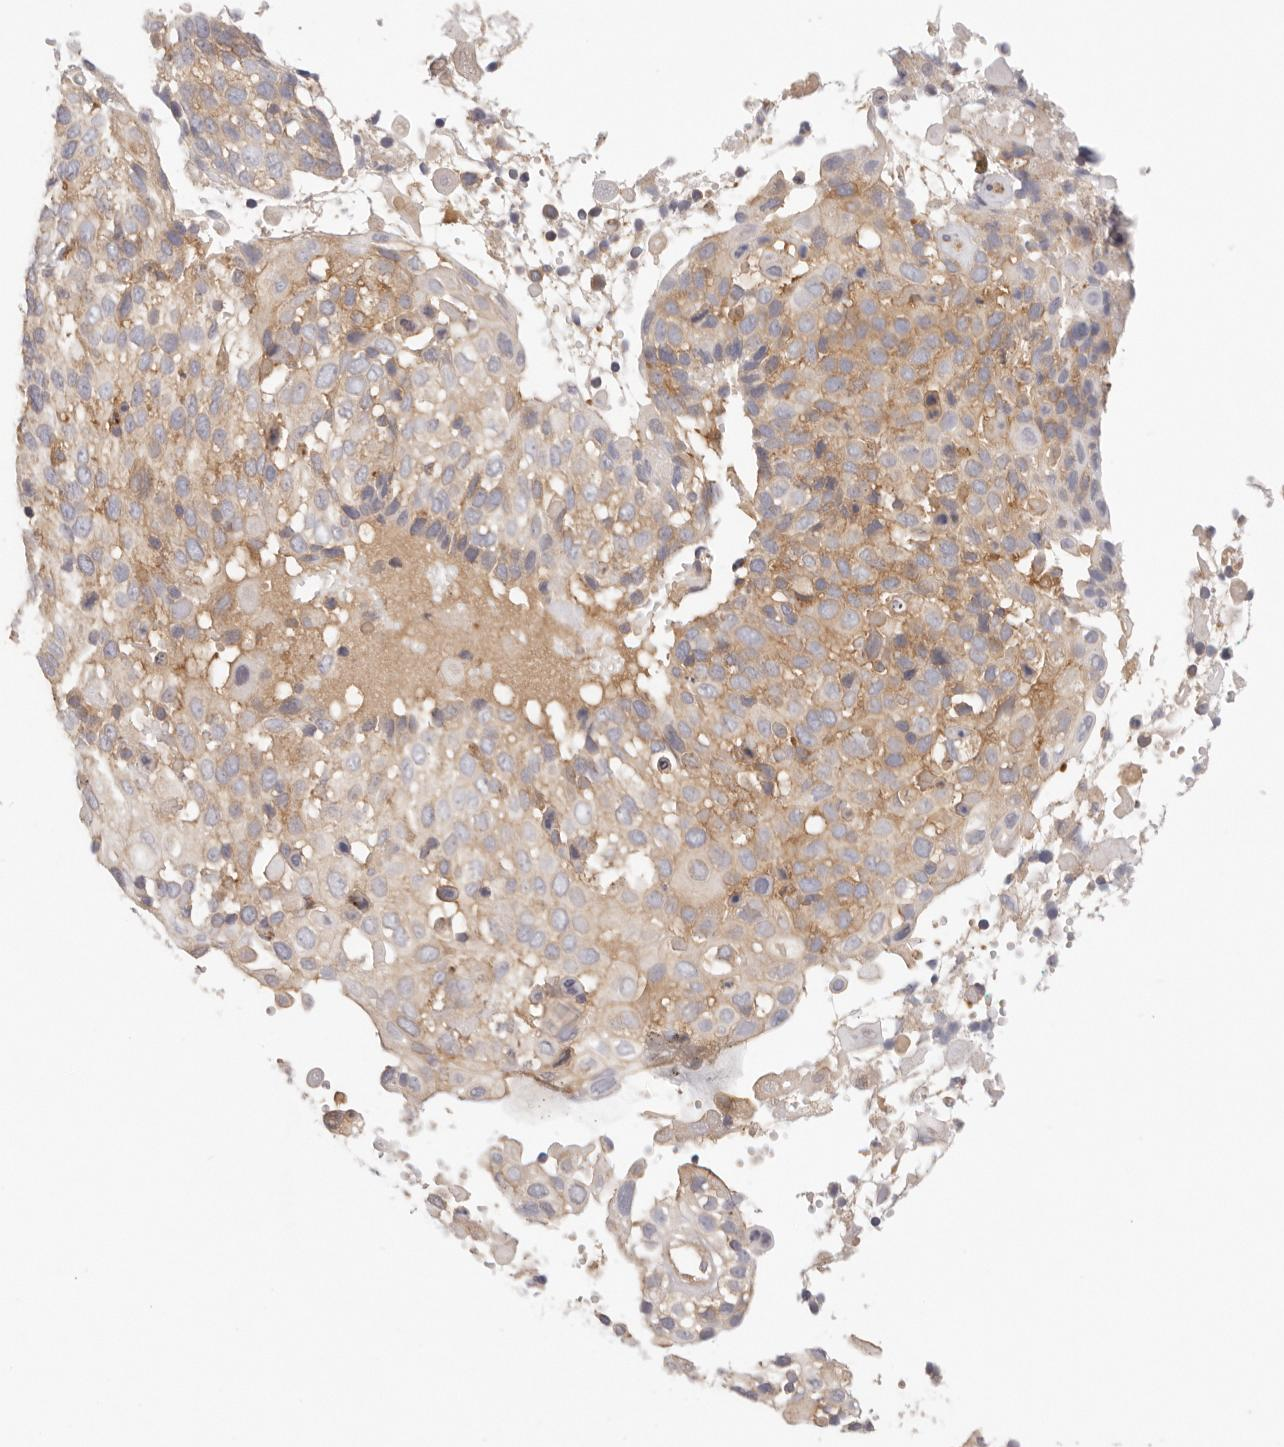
{"staining": {"intensity": "moderate", "quantity": ">75%", "location": "cytoplasmic/membranous"}, "tissue": "cervical cancer", "cell_type": "Tumor cells", "image_type": "cancer", "snomed": [{"axis": "morphology", "description": "Squamous cell carcinoma, NOS"}, {"axis": "topography", "description": "Cervix"}], "caption": "An image showing moderate cytoplasmic/membranous expression in approximately >75% of tumor cells in squamous cell carcinoma (cervical), as visualized by brown immunohistochemical staining.", "gene": "KCMF1", "patient": {"sex": "female", "age": 74}}